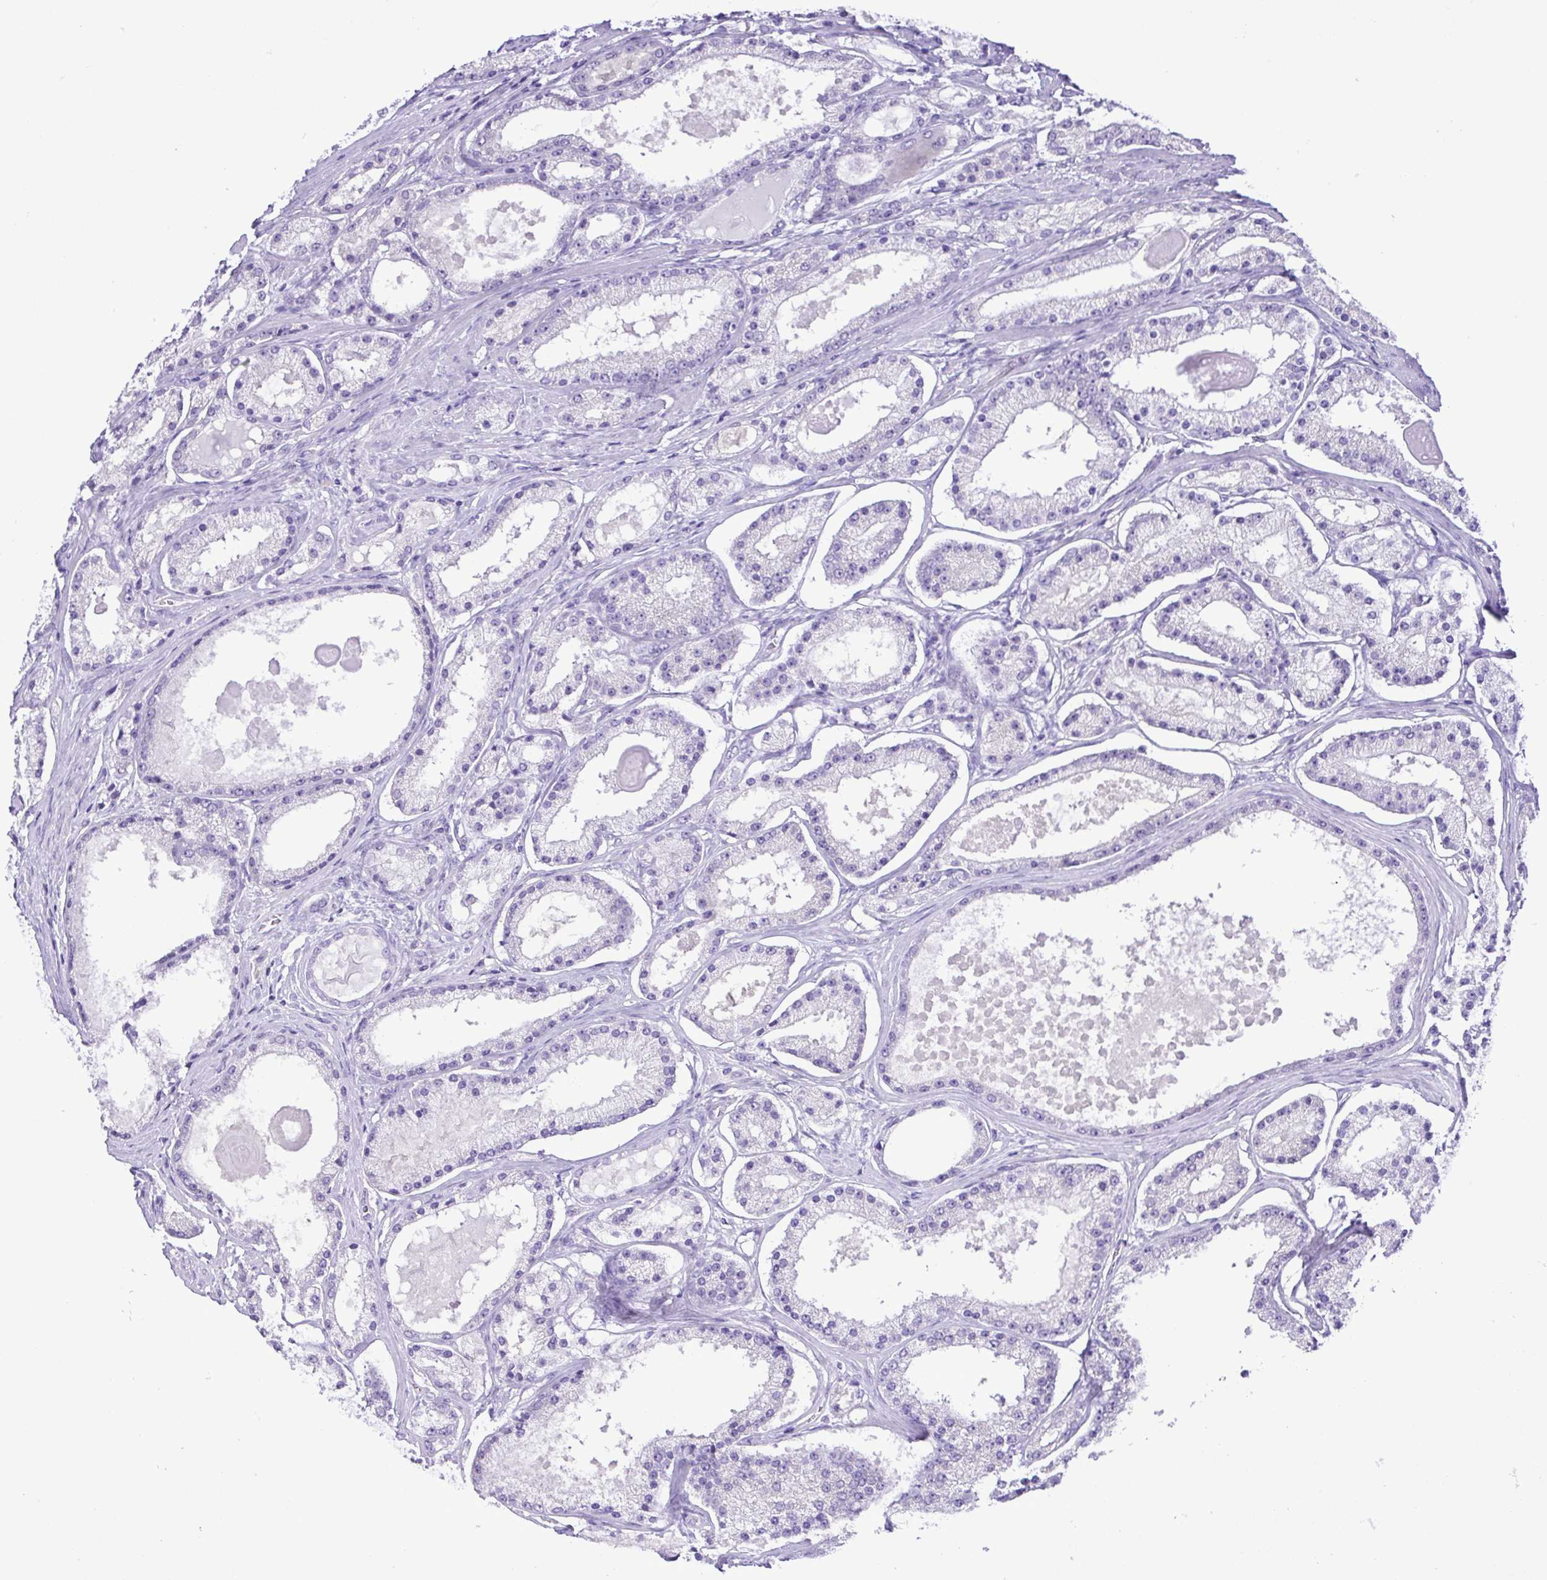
{"staining": {"intensity": "negative", "quantity": "none", "location": "none"}, "tissue": "prostate cancer", "cell_type": "Tumor cells", "image_type": "cancer", "snomed": [{"axis": "morphology", "description": "Adenocarcinoma, Low grade"}, {"axis": "topography", "description": "Prostate"}], "caption": "The histopathology image demonstrates no significant staining in tumor cells of adenocarcinoma (low-grade) (prostate).", "gene": "SYT1", "patient": {"sex": "male", "age": 57}}